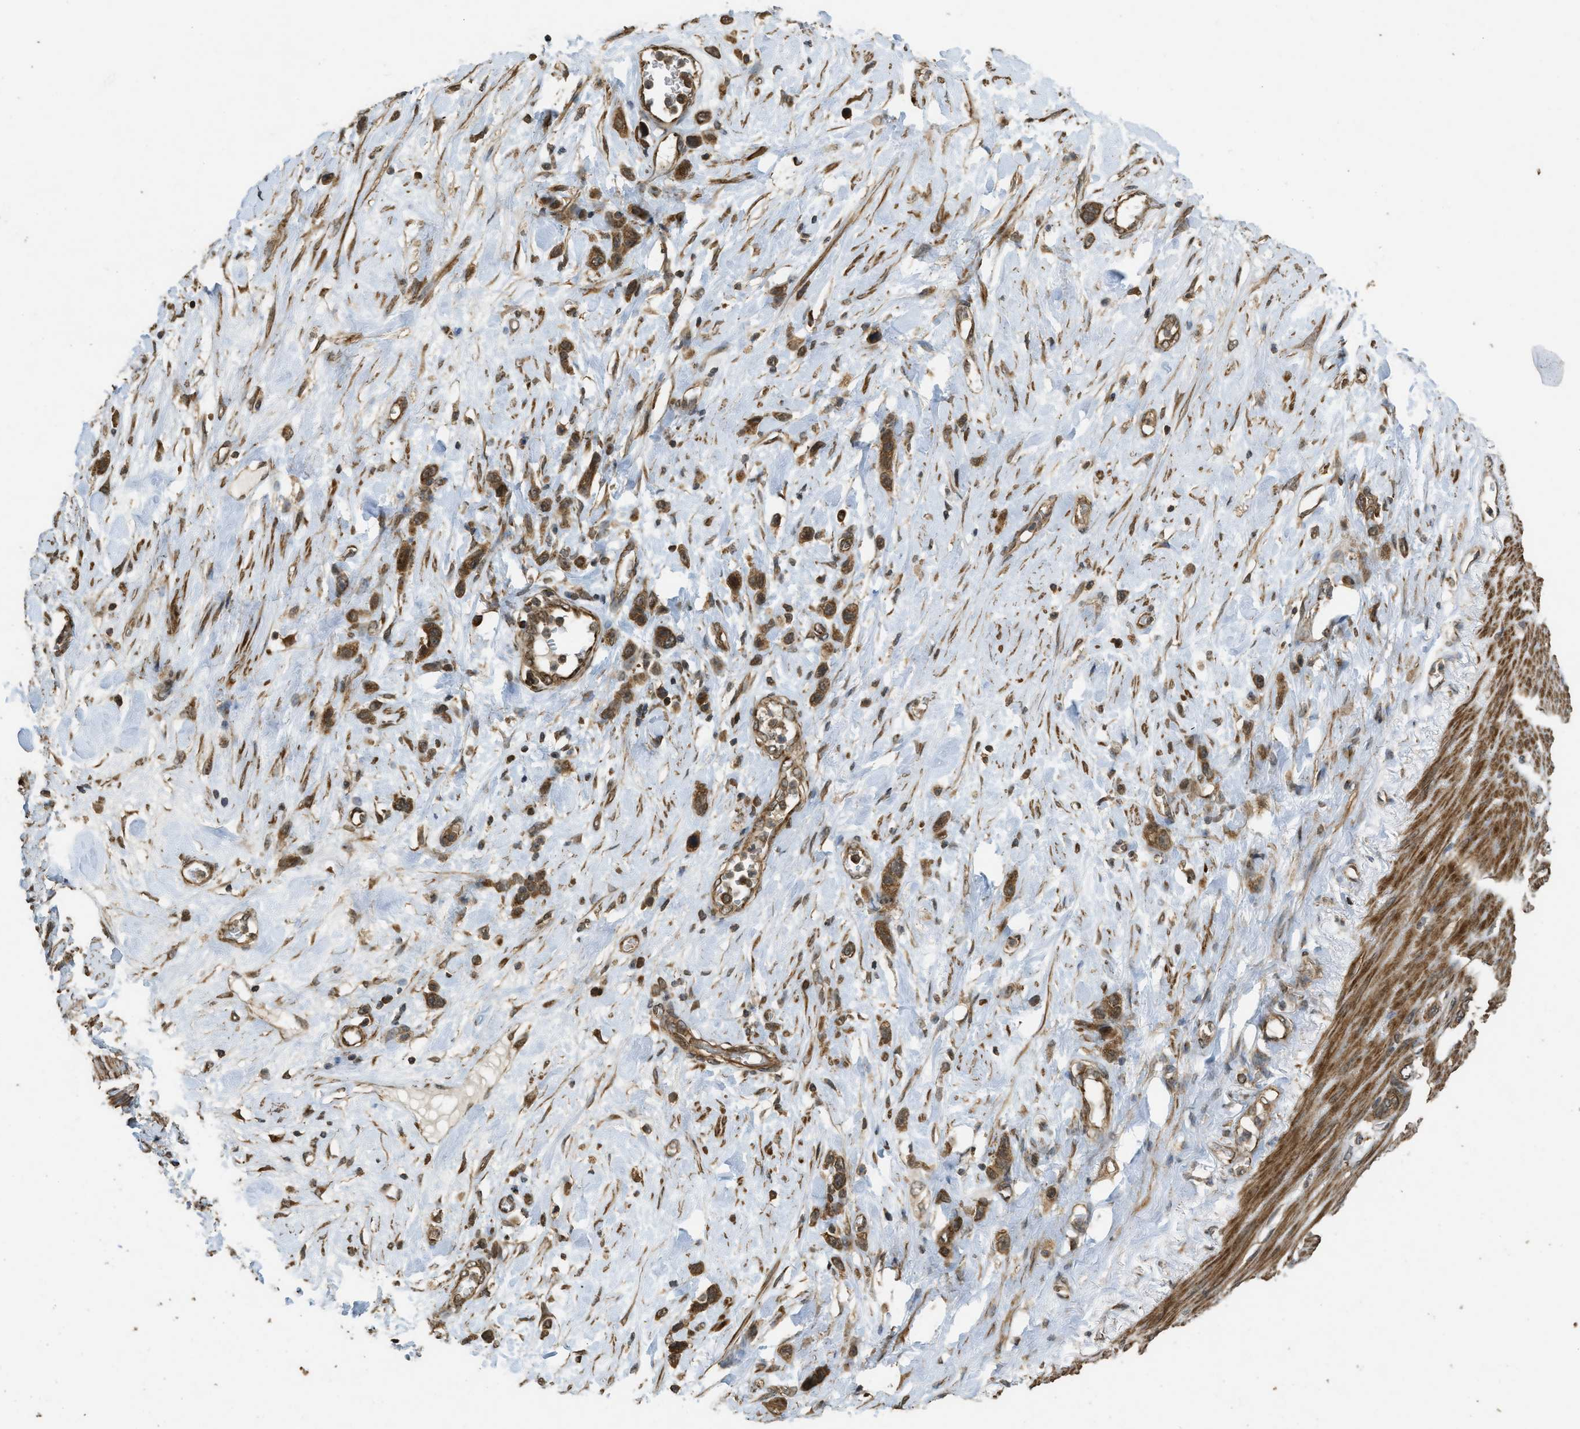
{"staining": {"intensity": "moderate", "quantity": ">75%", "location": "cytoplasmic/membranous"}, "tissue": "stomach cancer", "cell_type": "Tumor cells", "image_type": "cancer", "snomed": [{"axis": "morphology", "description": "Adenocarcinoma, NOS"}, {"axis": "morphology", "description": "Adenocarcinoma, High grade"}, {"axis": "topography", "description": "Stomach, upper"}, {"axis": "topography", "description": "Stomach, lower"}], "caption": "A histopathology image showing moderate cytoplasmic/membranous expression in about >75% of tumor cells in adenocarcinoma (high-grade) (stomach), as visualized by brown immunohistochemical staining.", "gene": "CTPS1", "patient": {"sex": "female", "age": 65}}